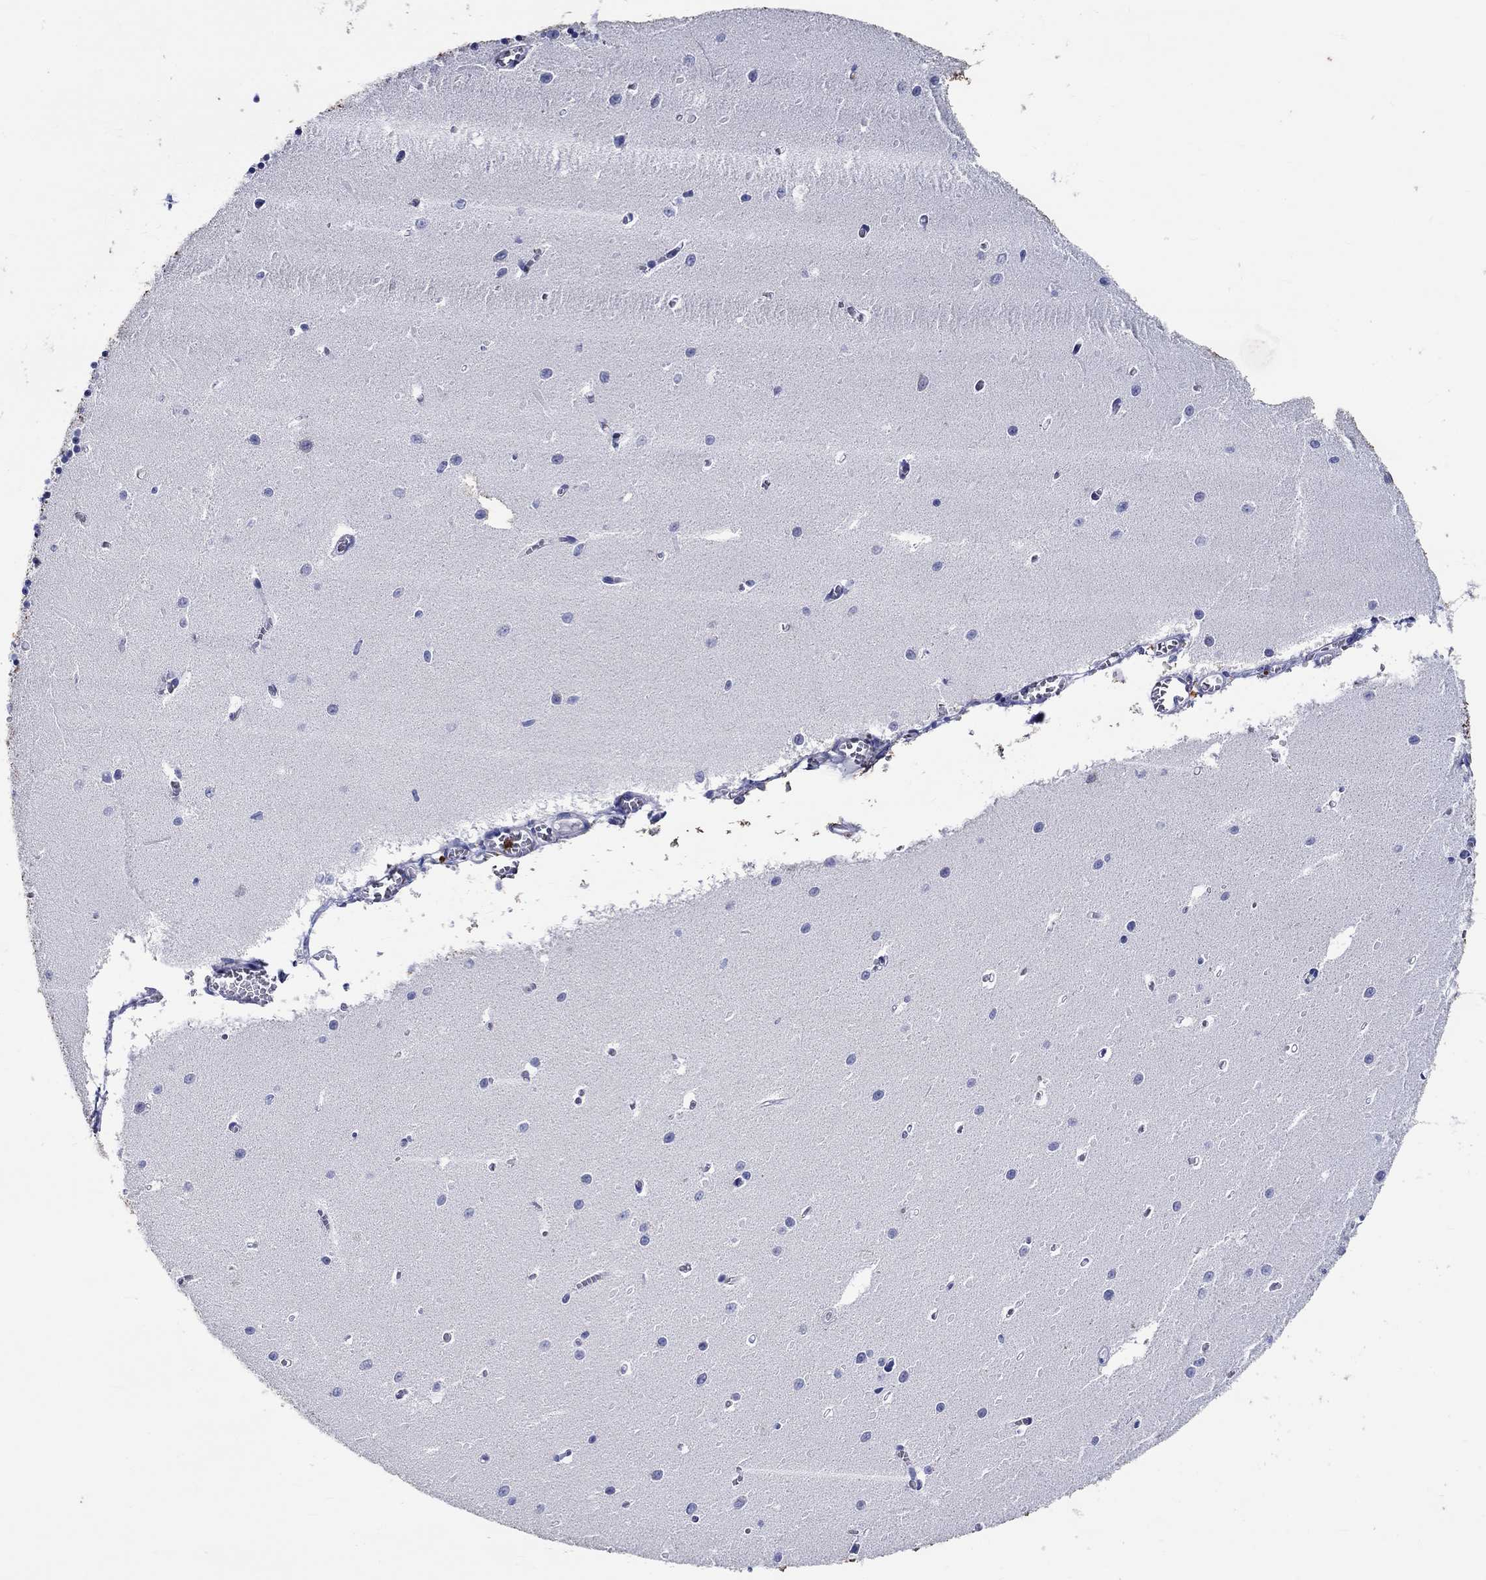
{"staining": {"intensity": "negative", "quantity": "none", "location": "none"}, "tissue": "cerebellum", "cell_type": "Cells in granular layer", "image_type": "normal", "snomed": [{"axis": "morphology", "description": "Normal tissue, NOS"}, {"axis": "topography", "description": "Cerebellum"}], "caption": "Image shows no significant protein expression in cells in granular layer of normal cerebellum.", "gene": "EPX", "patient": {"sex": "female", "age": 64}}